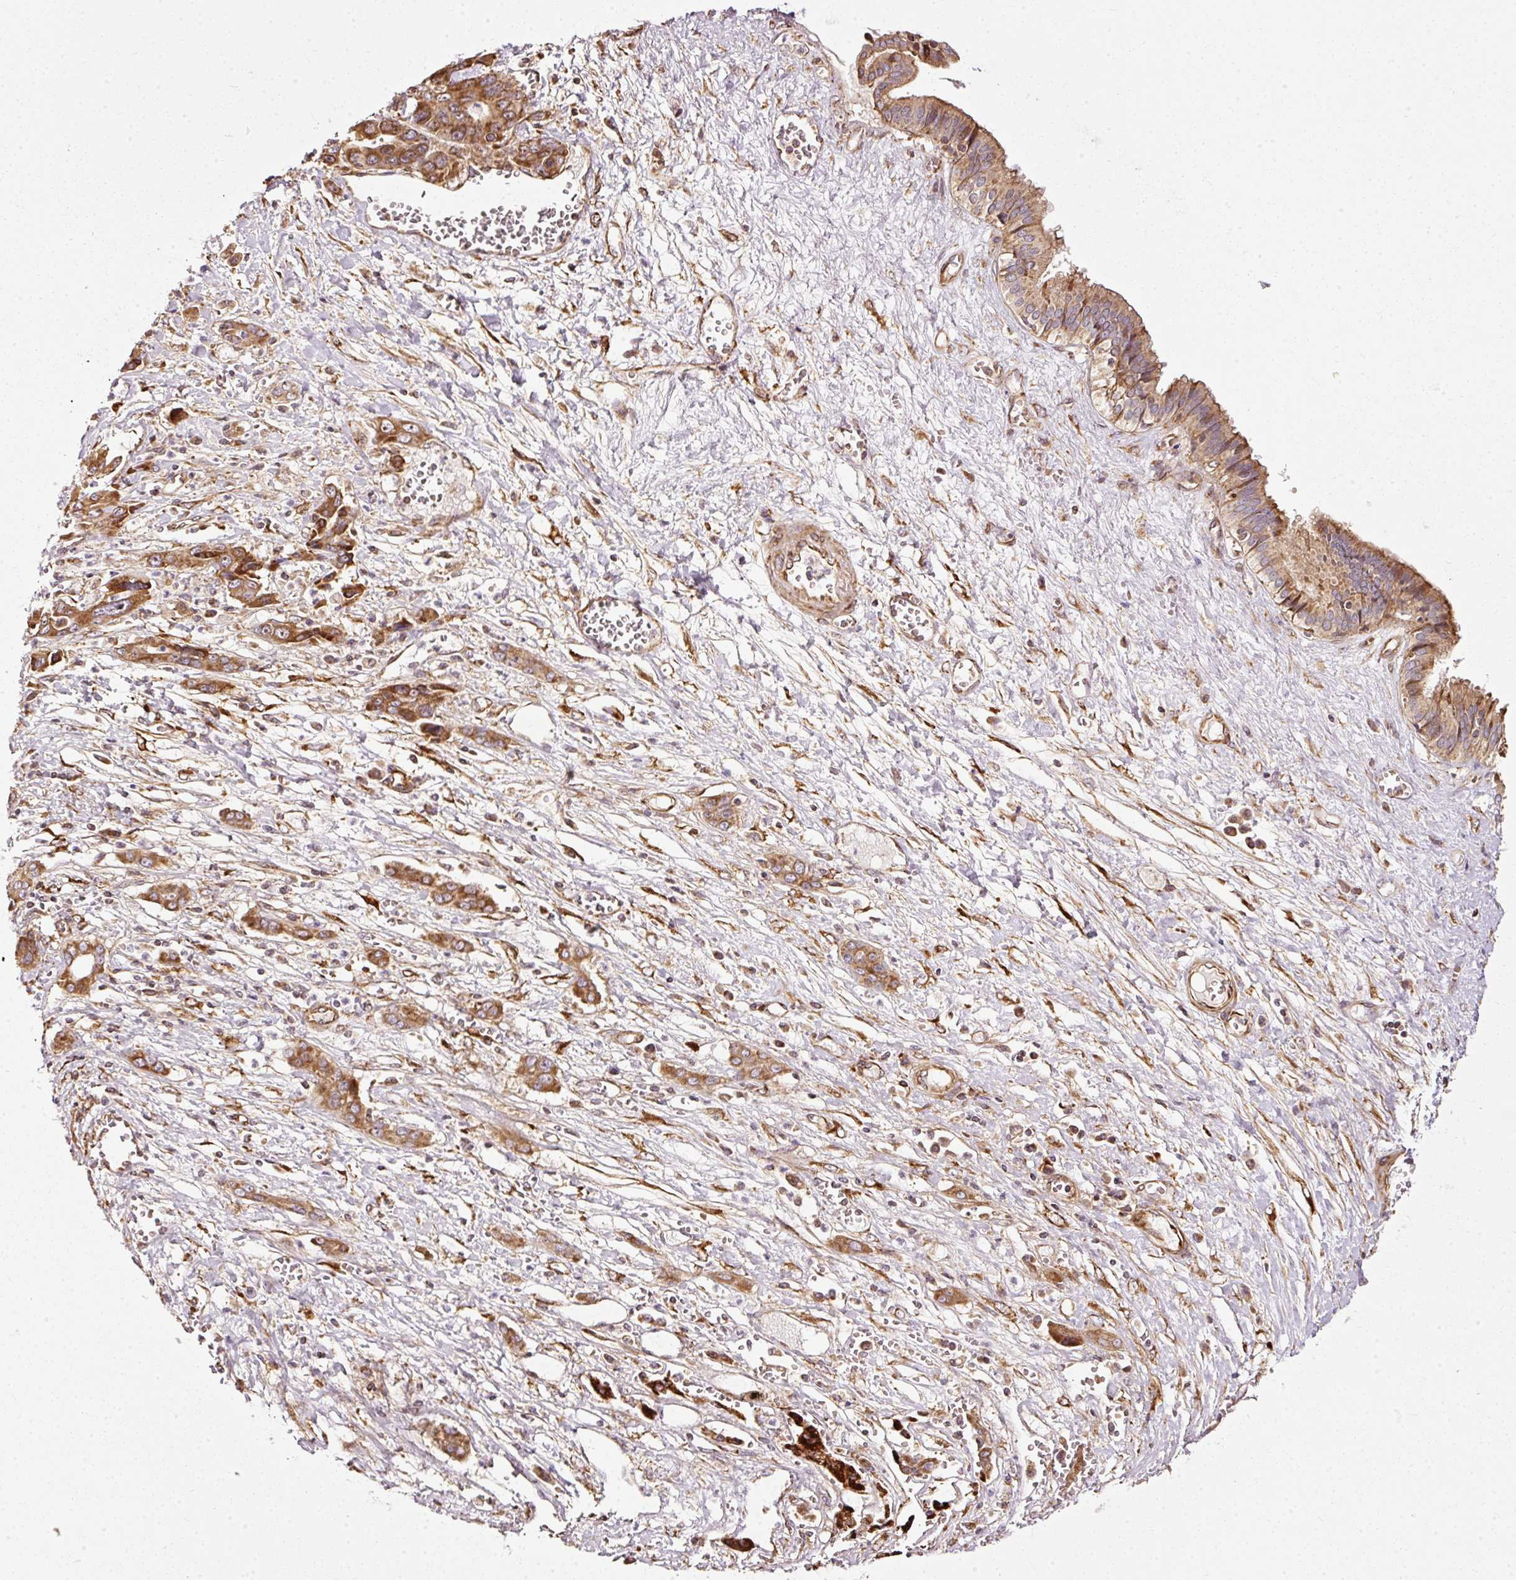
{"staining": {"intensity": "strong", "quantity": ">75%", "location": "cytoplasmic/membranous"}, "tissue": "liver cancer", "cell_type": "Tumor cells", "image_type": "cancer", "snomed": [{"axis": "morphology", "description": "Cholangiocarcinoma"}, {"axis": "topography", "description": "Liver"}], "caption": "Brown immunohistochemical staining in human liver cholangiocarcinoma demonstrates strong cytoplasmic/membranous staining in about >75% of tumor cells.", "gene": "ISCU", "patient": {"sex": "male", "age": 67}}